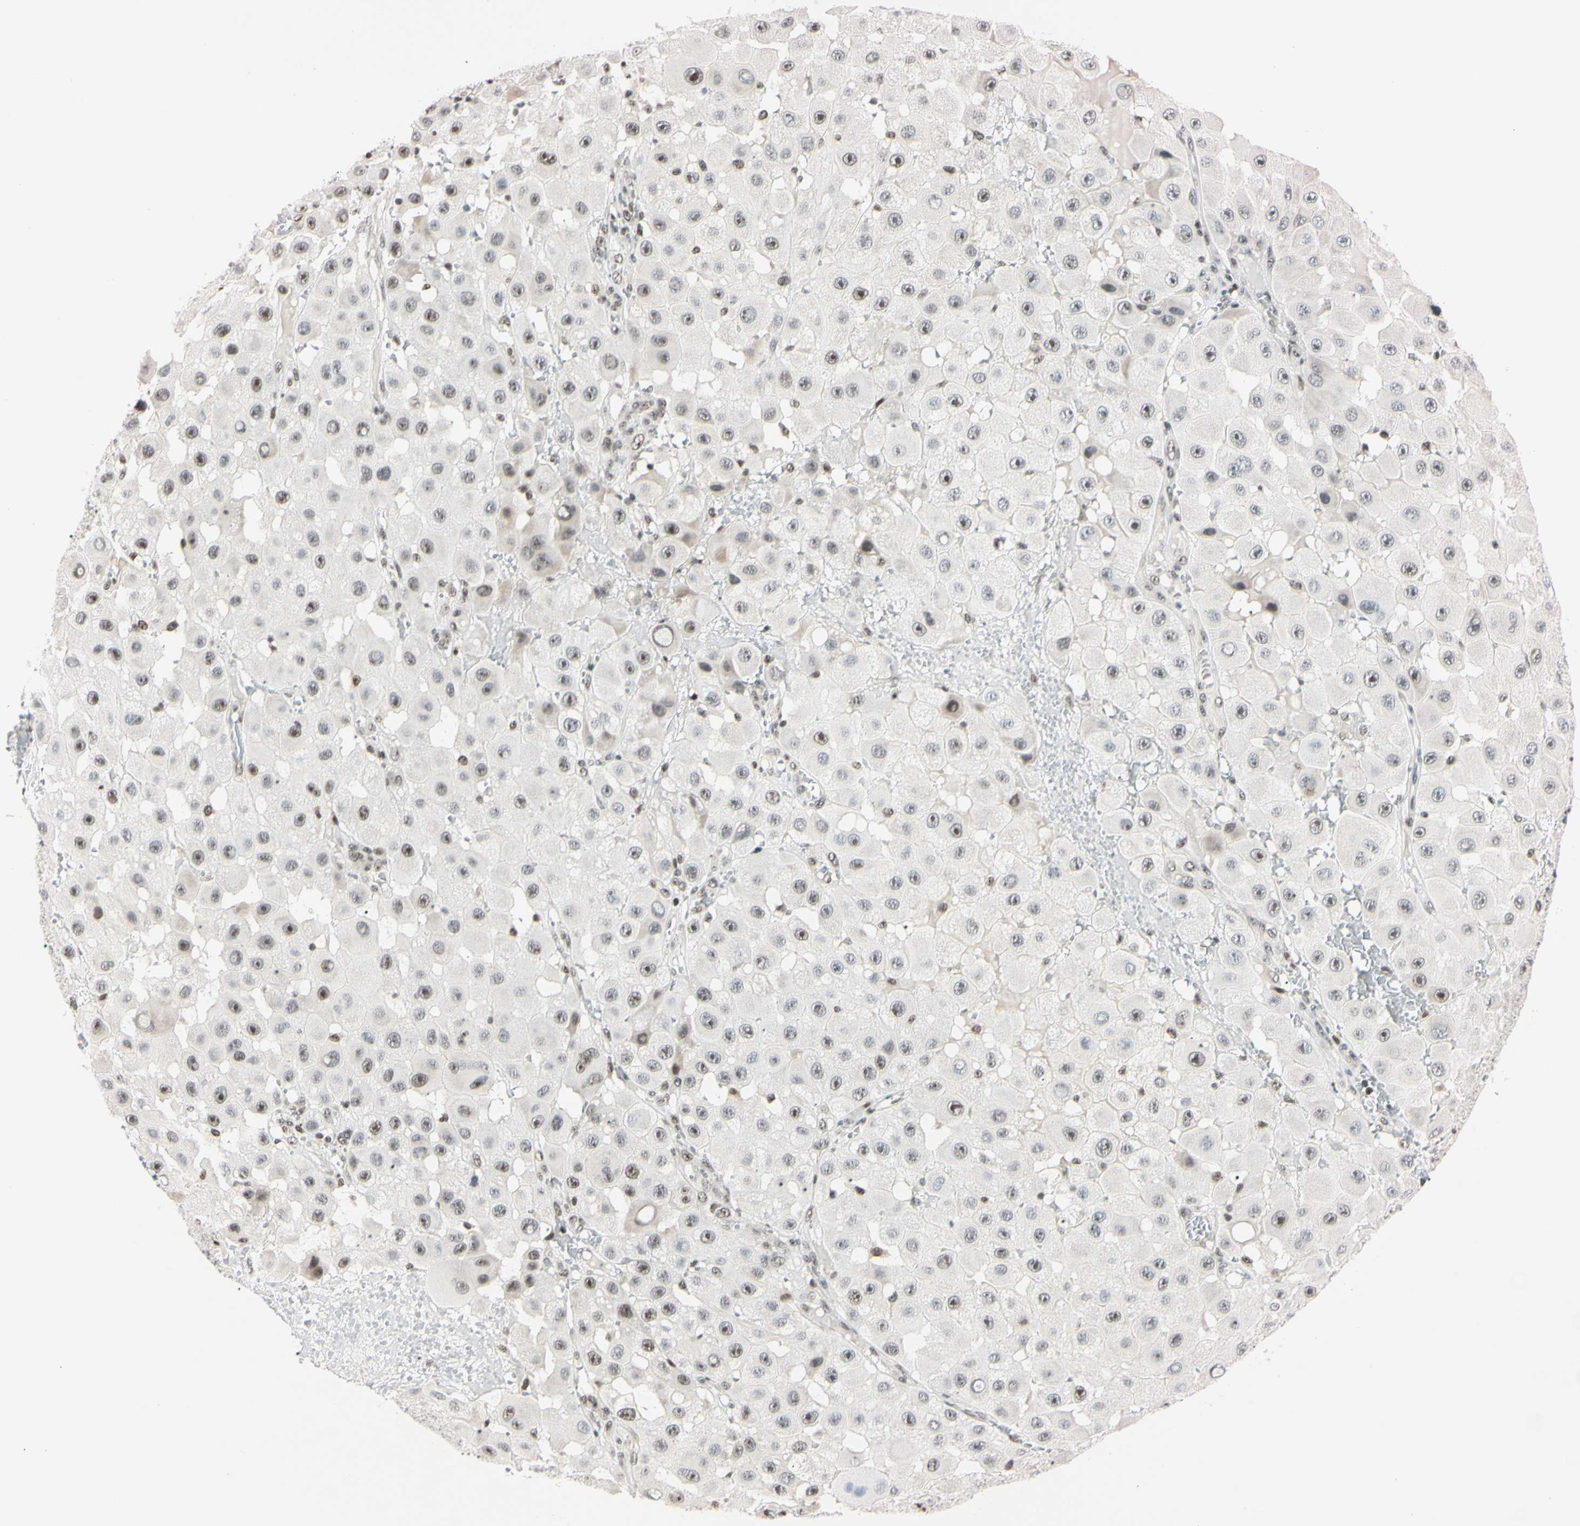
{"staining": {"intensity": "weak", "quantity": "25%-75%", "location": "nuclear"}, "tissue": "melanoma", "cell_type": "Tumor cells", "image_type": "cancer", "snomed": [{"axis": "morphology", "description": "Malignant melanoma, NOS"}, {"axis": "topography", "description": "Skin"}], "caption": "Protein staining of melanoma tissue reveals weak nuclear positivity in approximately 25%-75% of tumor cells.", "gene": "C1orf174", "patient": {"sex": "female", "age": 81}}